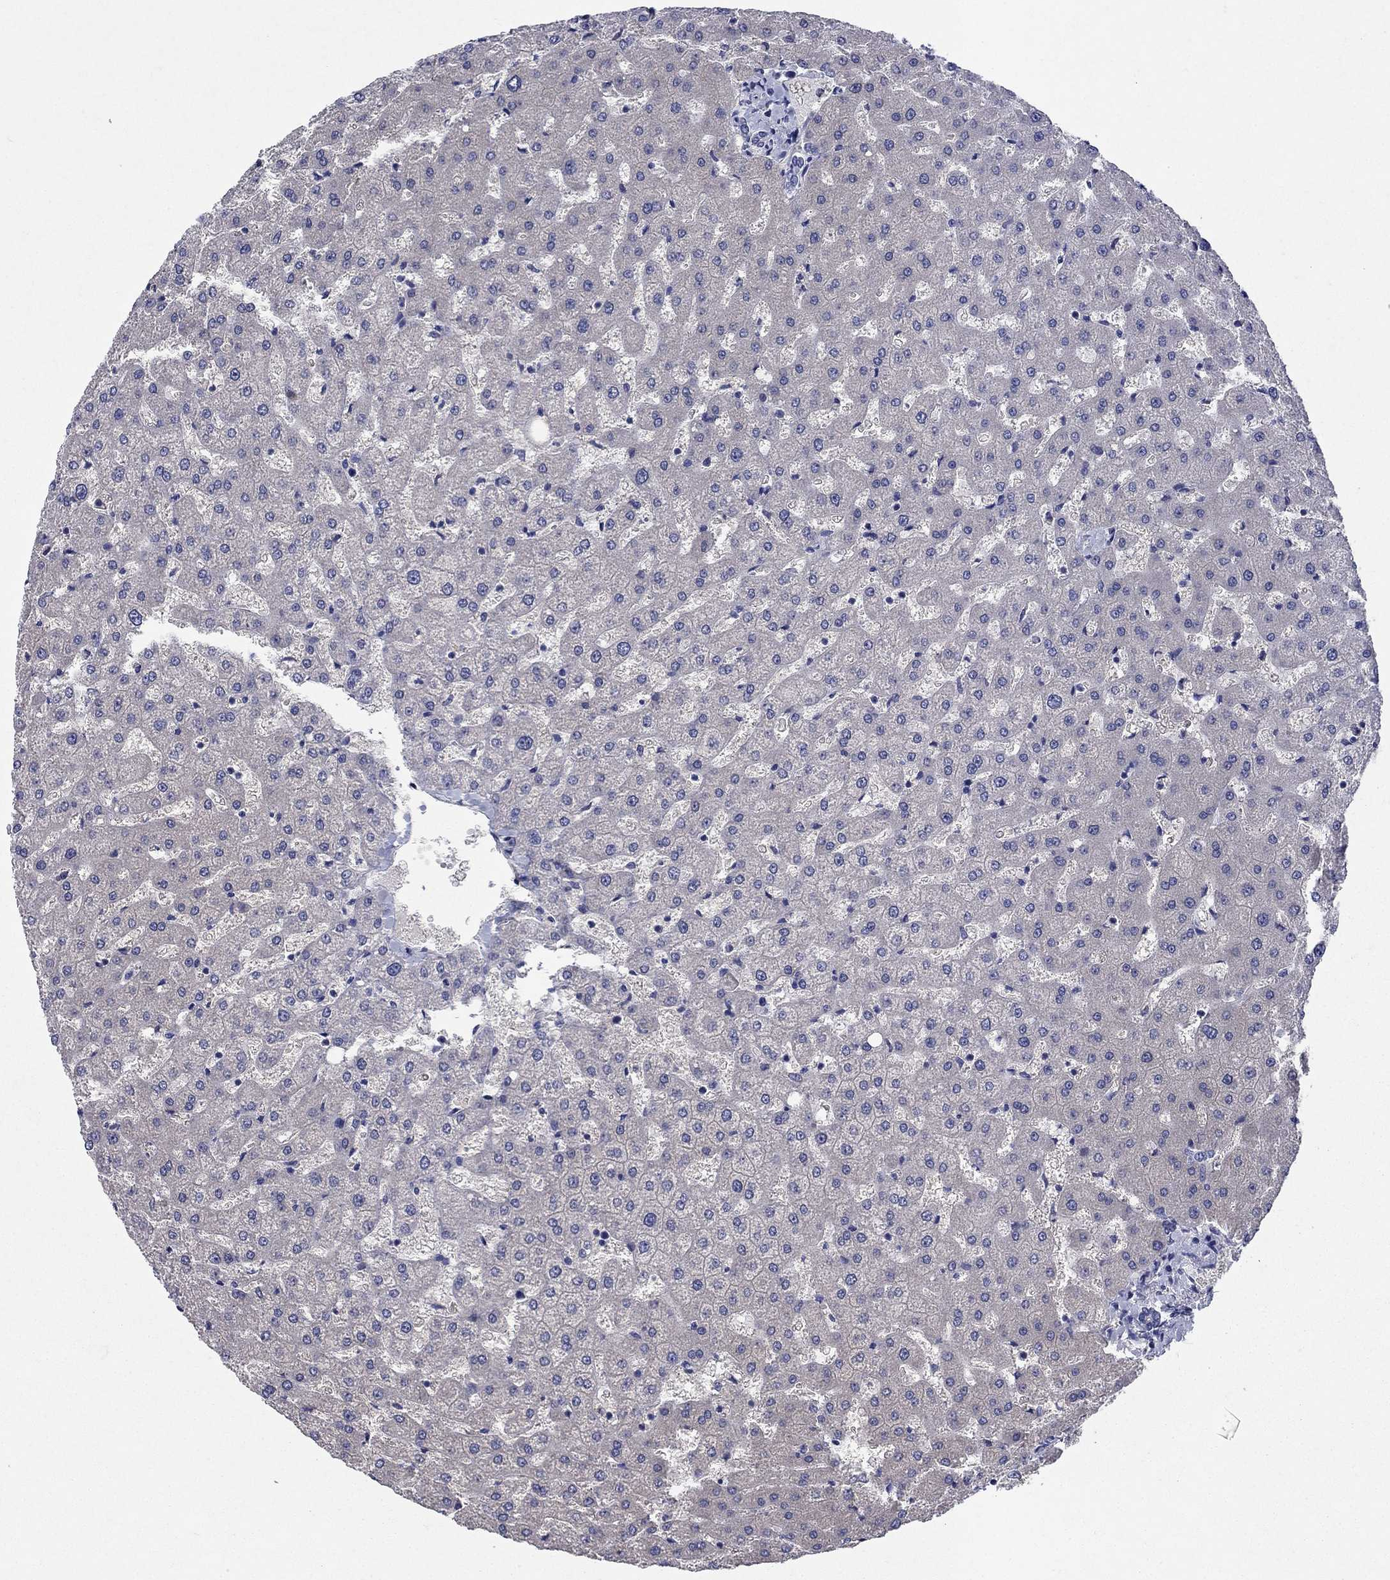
{"staining": {"intensity": "negative", "quantity": "none", "location": "none"}, "tissue": "liver", "cell_type": "Cholangiocytes", "image_type": "normal", "snomed": [{"axis": "morphology", "description": "Normal tissue, NOS"}, {"axis": "topography", "description": "Liver"}], "caption": "The micrograph demonstrates no significant expression in cholangiocytes of liver.", "gene": "SULT2B1", "patient": {"sex": "female", "age": 50}}